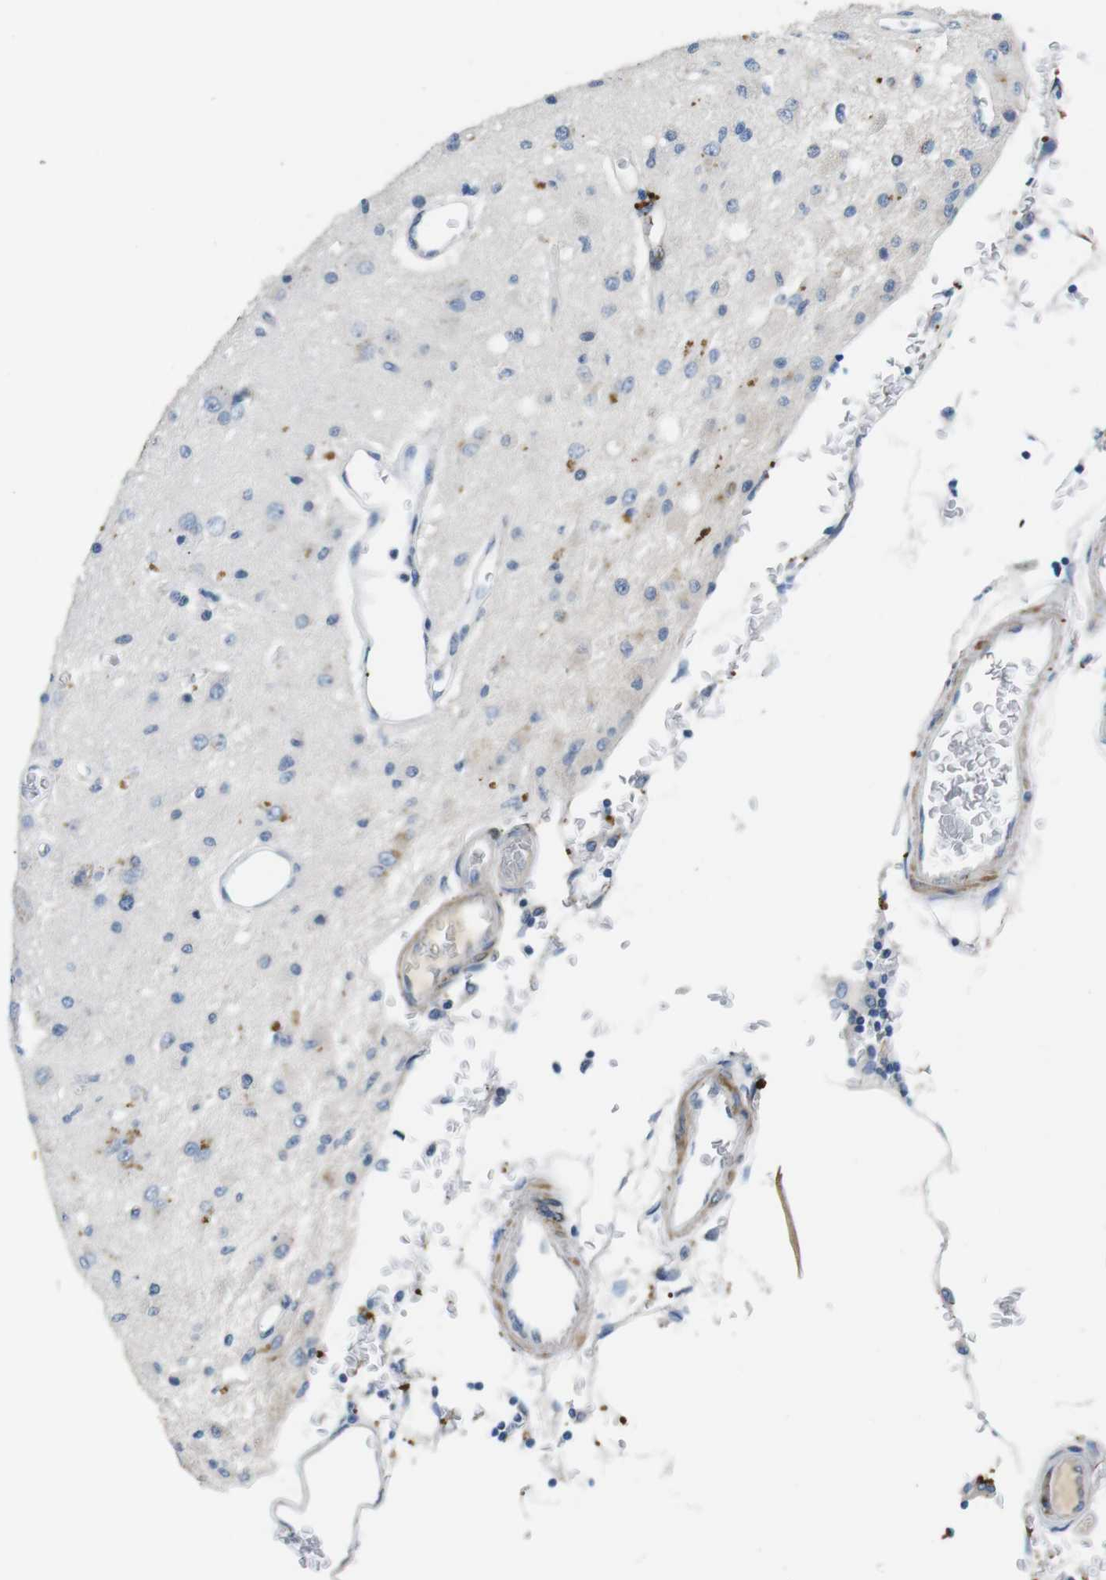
{"staining": {"intensity": "negative", "quantity": "none", "location": "none"}, "tissue": "glioma", "cell_type": "Tumor cells", "image_type": "cancer", "snomed": [{"axis": "morphology", "description": "Normal tissue, NOS"}, {"axis": "morphology", "description": "Glioma, malignant, High grade"}, {"axis": "topography", "description": "Cerebral cortex"}], "caption": "The photomicrograph demonstrates no significant expression in tumor cells of malignant high-grade glioma. The staining is performed using DAB (3,3'-diaminobenzidine) brown chromogen with nuclei counter-stained in using hematoxylin.", "gene": "UNC5CL", "patient": {"sex": "male", "age": 77}}